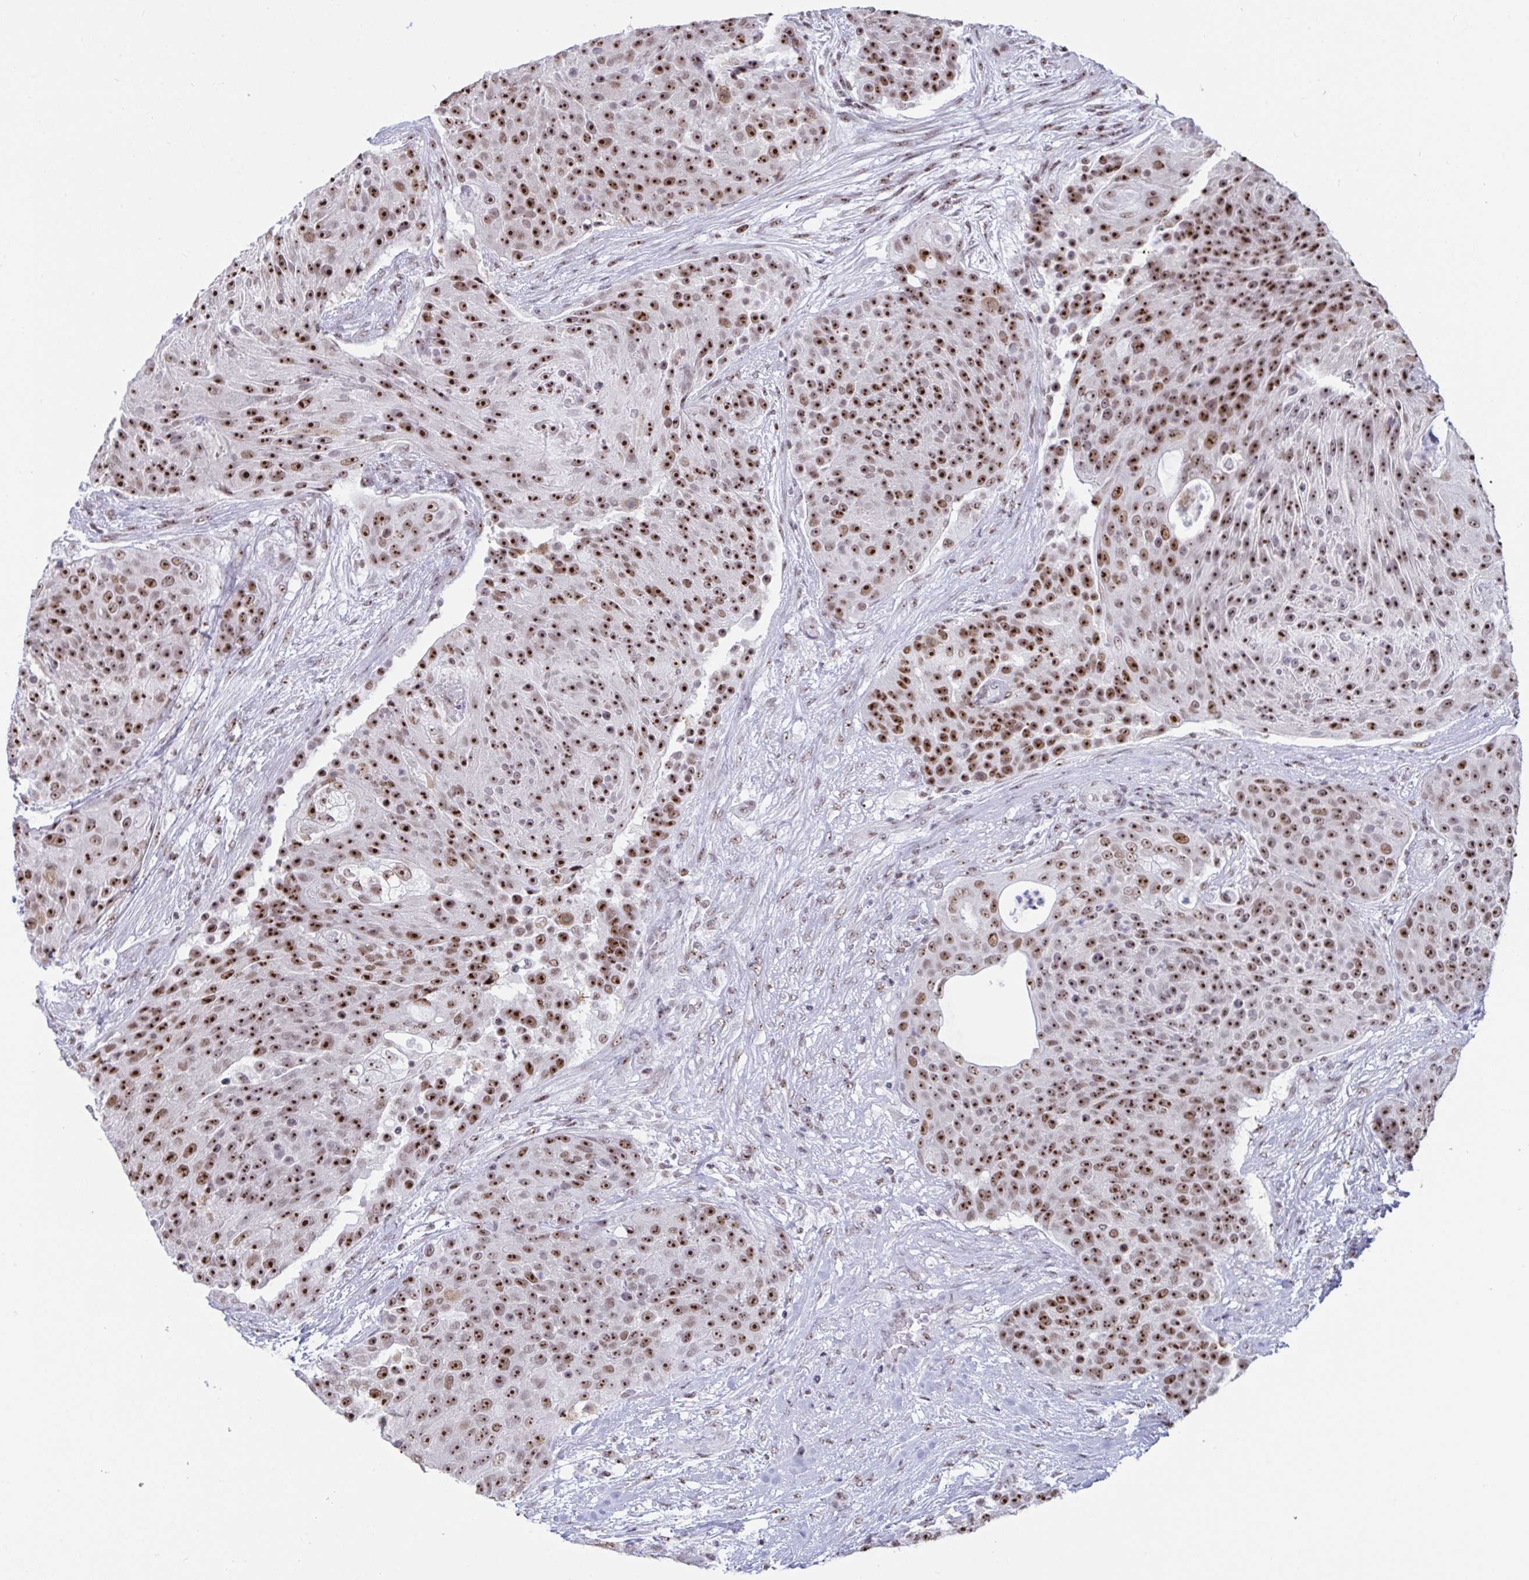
{"staining": {"intensity": "moderate", "quantity": ">75%", "location": "nuclear"}, "tissue": "urothelial cancer", "cell_type": "Tumor cells", "image_type": "cancer", "snomed": [{"axis": "morphology", "description": "Urothelial carcinoma, High grade"}, {"axis": "topography", "description": "Urinary bladder"}], "caption": "High-power microscopy captured an immunohistochemistry image of high-grade urothelial carcinoma, revealing moderate nuclear expression in about >75% of tumor cells.", "gene": "SUPT16H", "patient": {"sex": "female", "age": 63}}